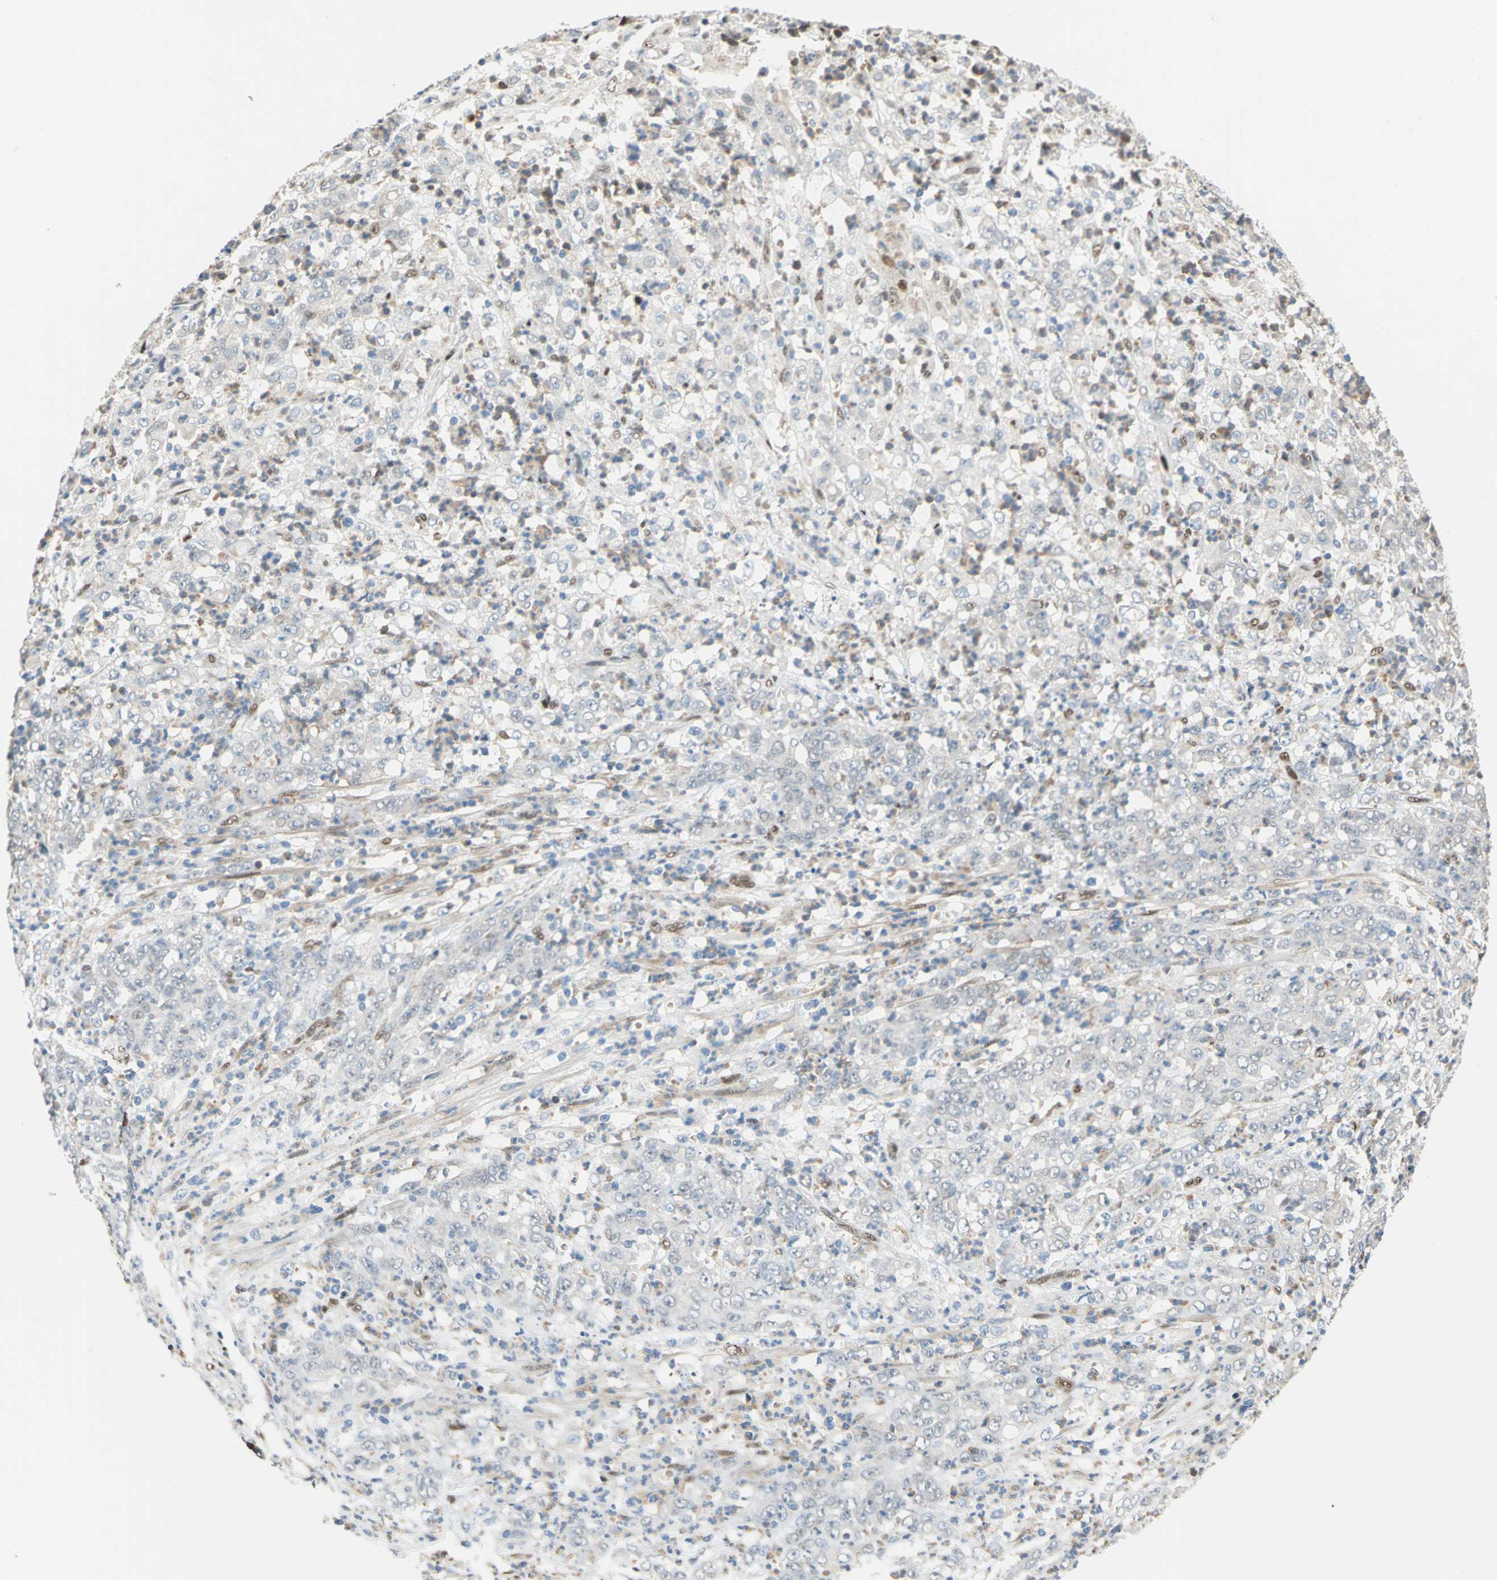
{"staining": {"intensity": "weak", "quantity": "<25%", "location": "cytoplasmic/membranous"}, "tissue": "stomach cancer", "cell_type": "Tumor cells", "image_type": "cancer", "snomed": [{"axis": "morphology", "description": "Adenocarcinoma, NOS"}, {"axis": "topography", "description": "Stomach, lower"}], "caption": "The micrograph reveals no staining of tumor cells in stomach cancer.", "gene": "RBFOX2", "patient": {"sex": "female", "age": 71}}